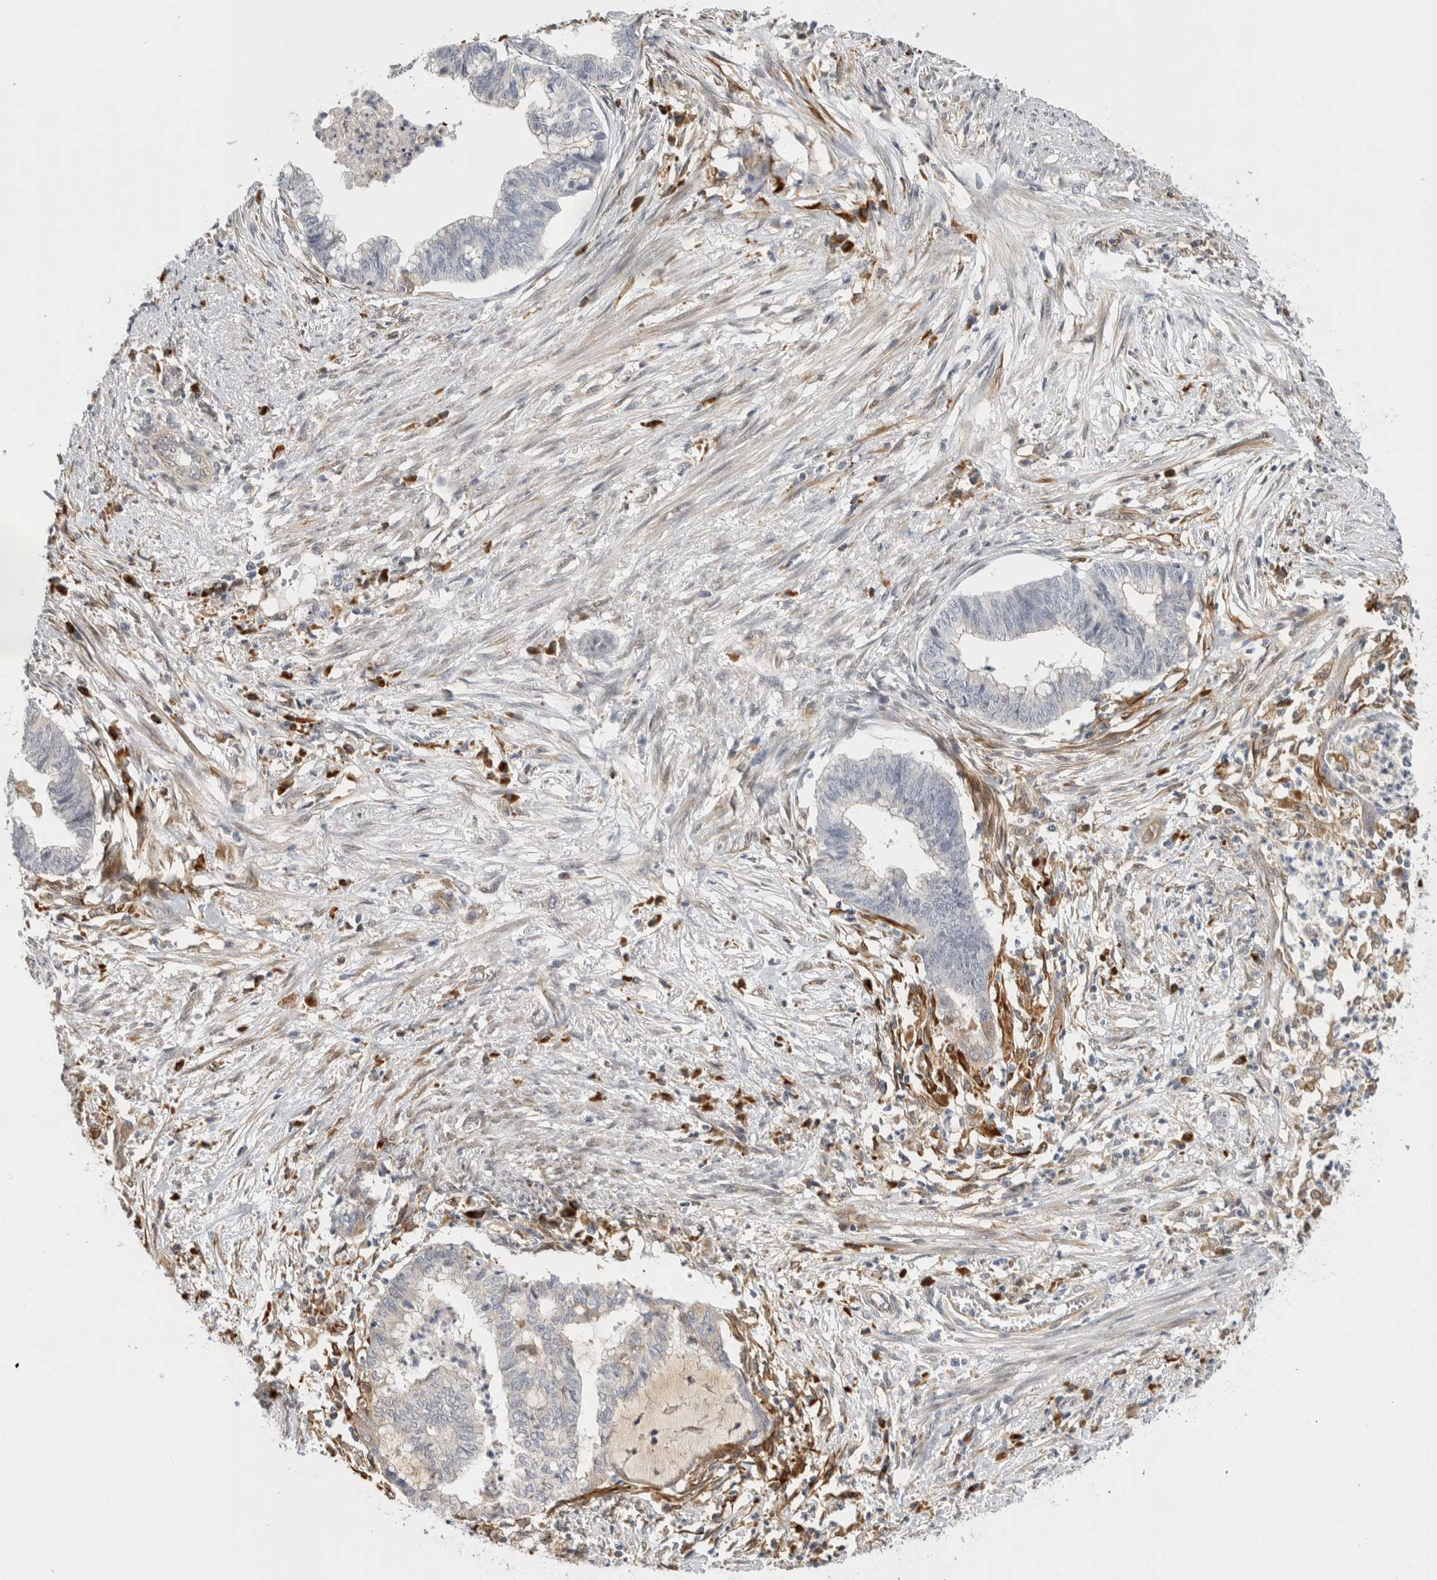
{"staining": {"intensity": "weak", "quantity": "<25%", "location": "cytoplasmic/membranous"}, "tissue": "endometrial cancer", "cell_type": "Tumor cells", "image_type": "cancer", "snomed": [{"axis": "morphology", "description": "Necrosis, NOS"}, {"axis": "morphology", "description": "Adenocarcinoma, NOS"}, {"axis": "topography", "description": "Endometrium"}], "caption": "Tumor cells show no significant staining in endometrial cancer (adenocarcinoma).", "gene": "APOL2", "patient": {"sex": "female", "age": 79}}